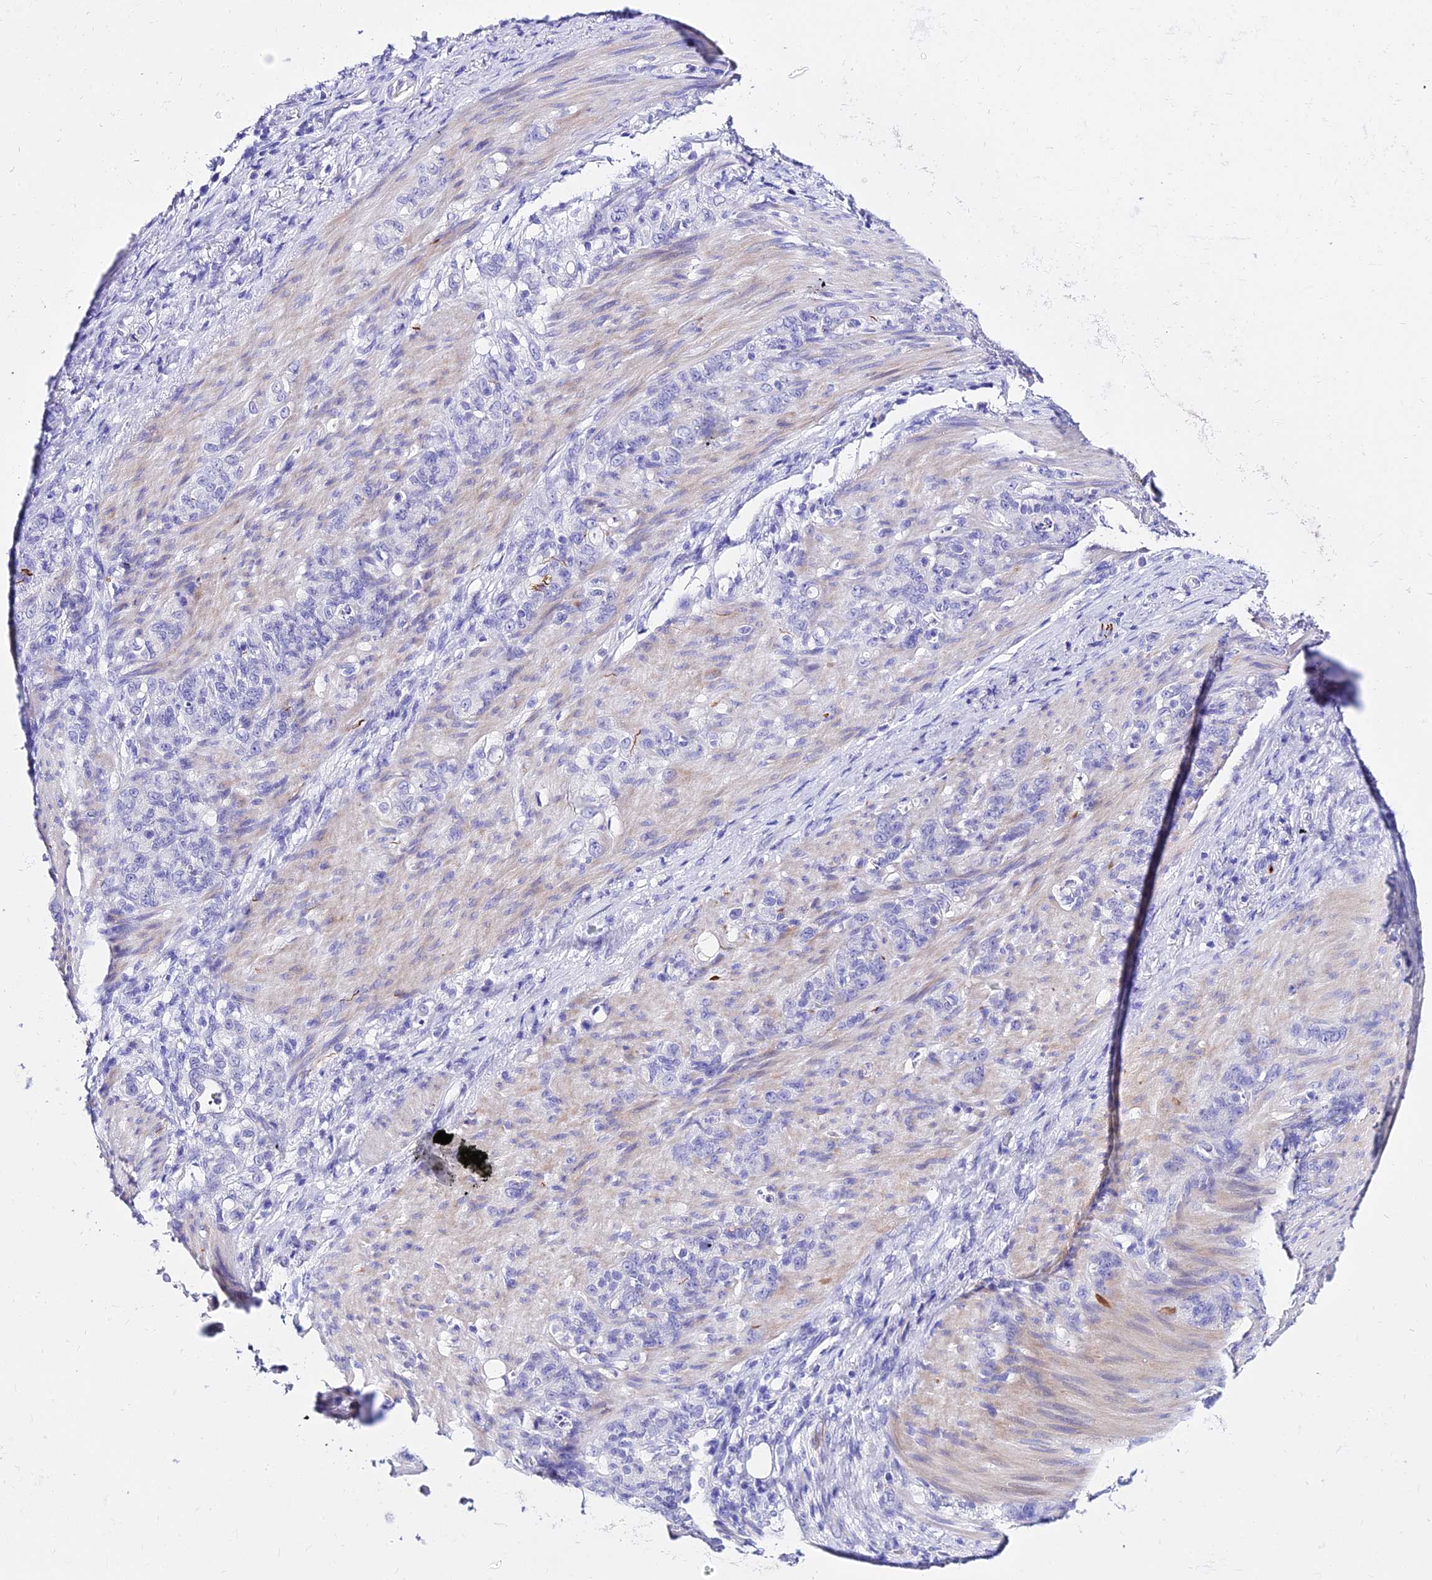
{"staining": {"intensity": "negative", "quantity": "none", "location": "none"}, "tissue": "stomach cancer", "cell_type": "Tumor cells", "image_type": "cancer", "snomed": [{"axis": "morphology", "description": "Adenocarcinoma, NOS"}, {"axis": "topography", "description": "Stomach"}], "caption": "This is a micrograph of IHC staining of stomach cancer, which shows no staining in tumor cells.", "gene": "DEFB106A", "patient": {"sex": "female", "age": 79}}